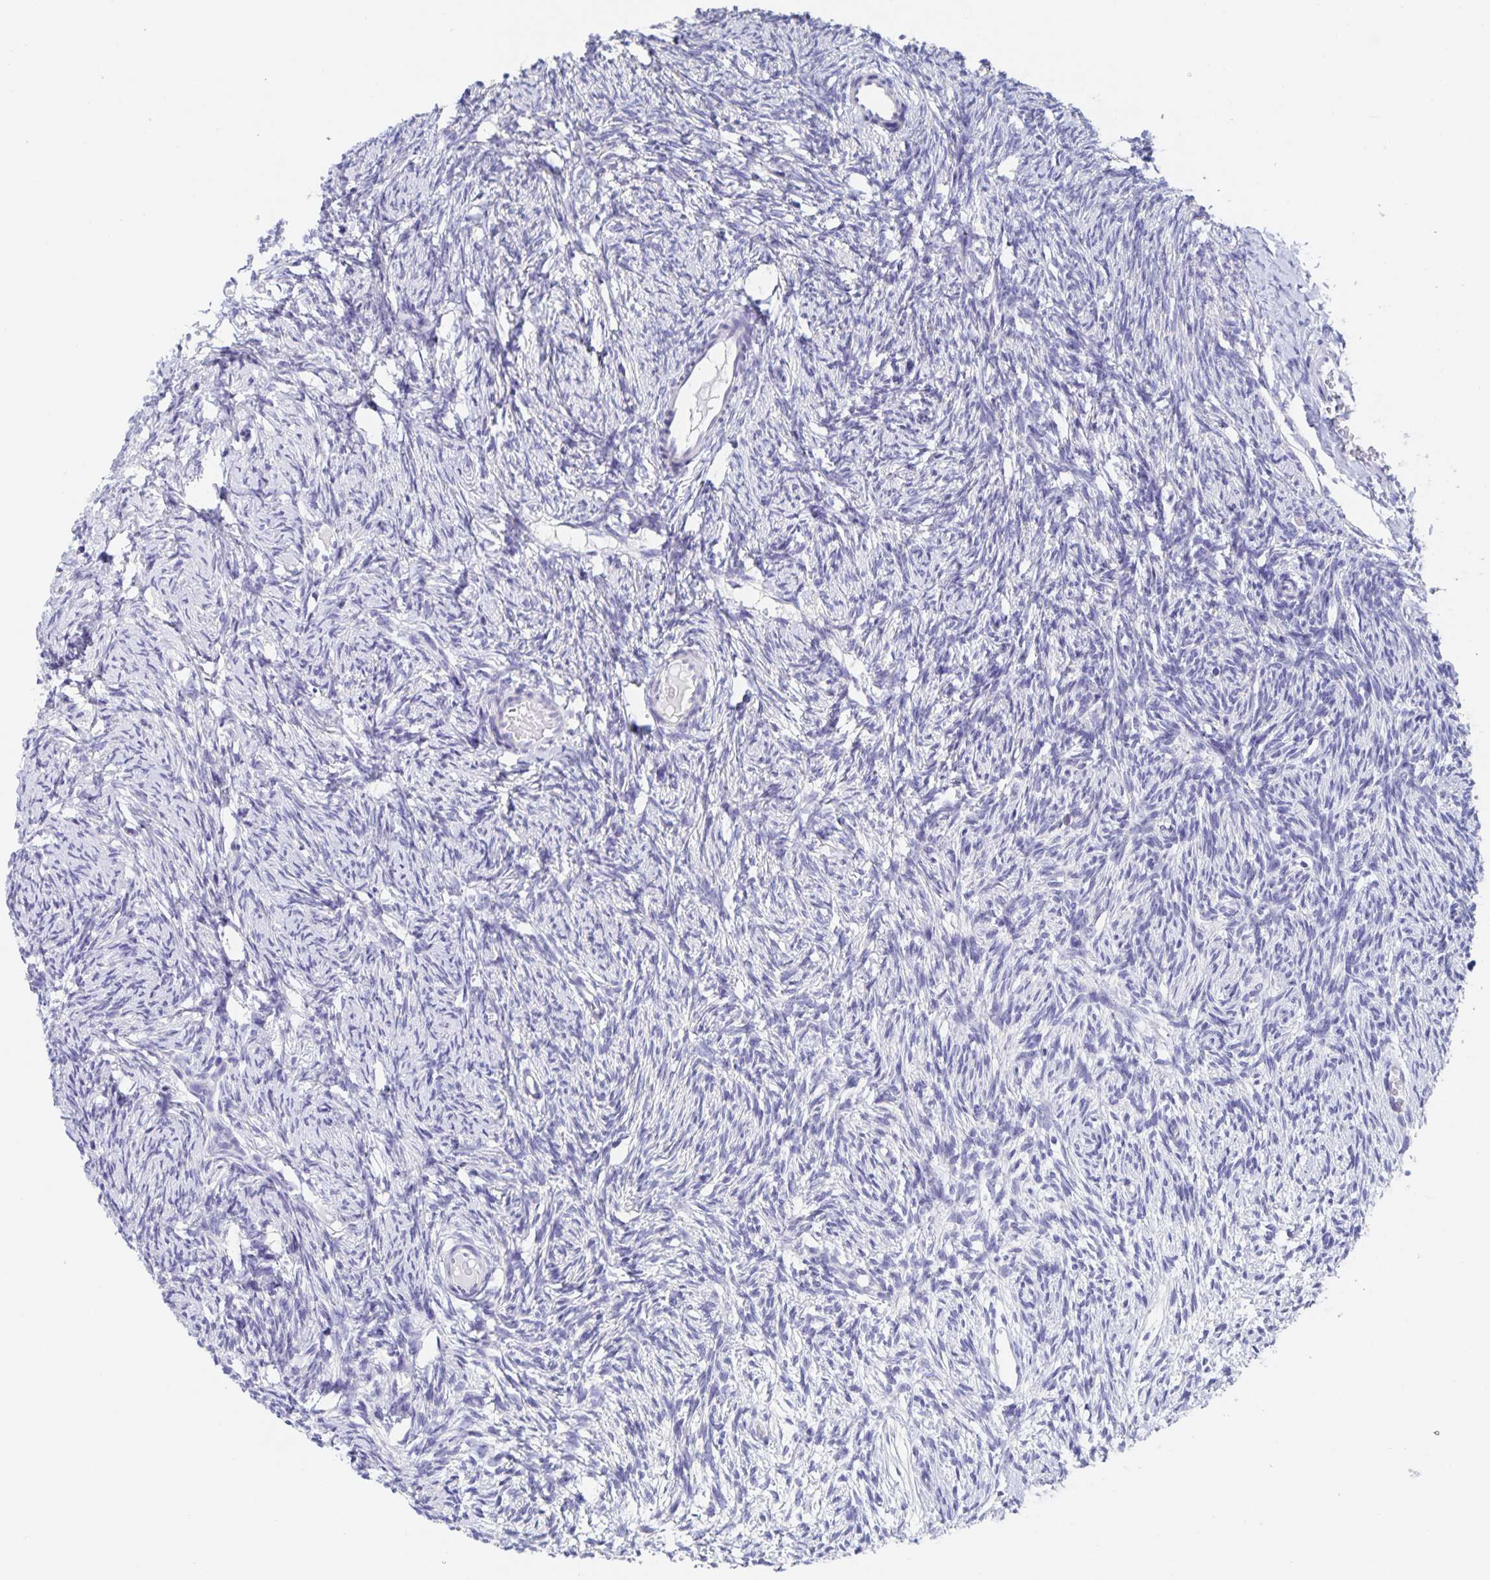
{"staining": {"intensity": "negative", "quantity": "none", "location": "none"}, "tissue": "ovary", "cell_type": "Ovarian stroma cells", "image_type": "normal", "snomed": [{"axis": "morphology", "description": "Normal tissue, NOS"}, {"axis": "topography", "description": "Ovary"}], "caption": "Ovarian stroma cells are negative for brown protein staining in normal ovary. (Immunohistochemistry (ihc), brightfield microscopy, high magnification).", "gene": "DMBT1", "patient": {"sex": "female", "age": 33}}